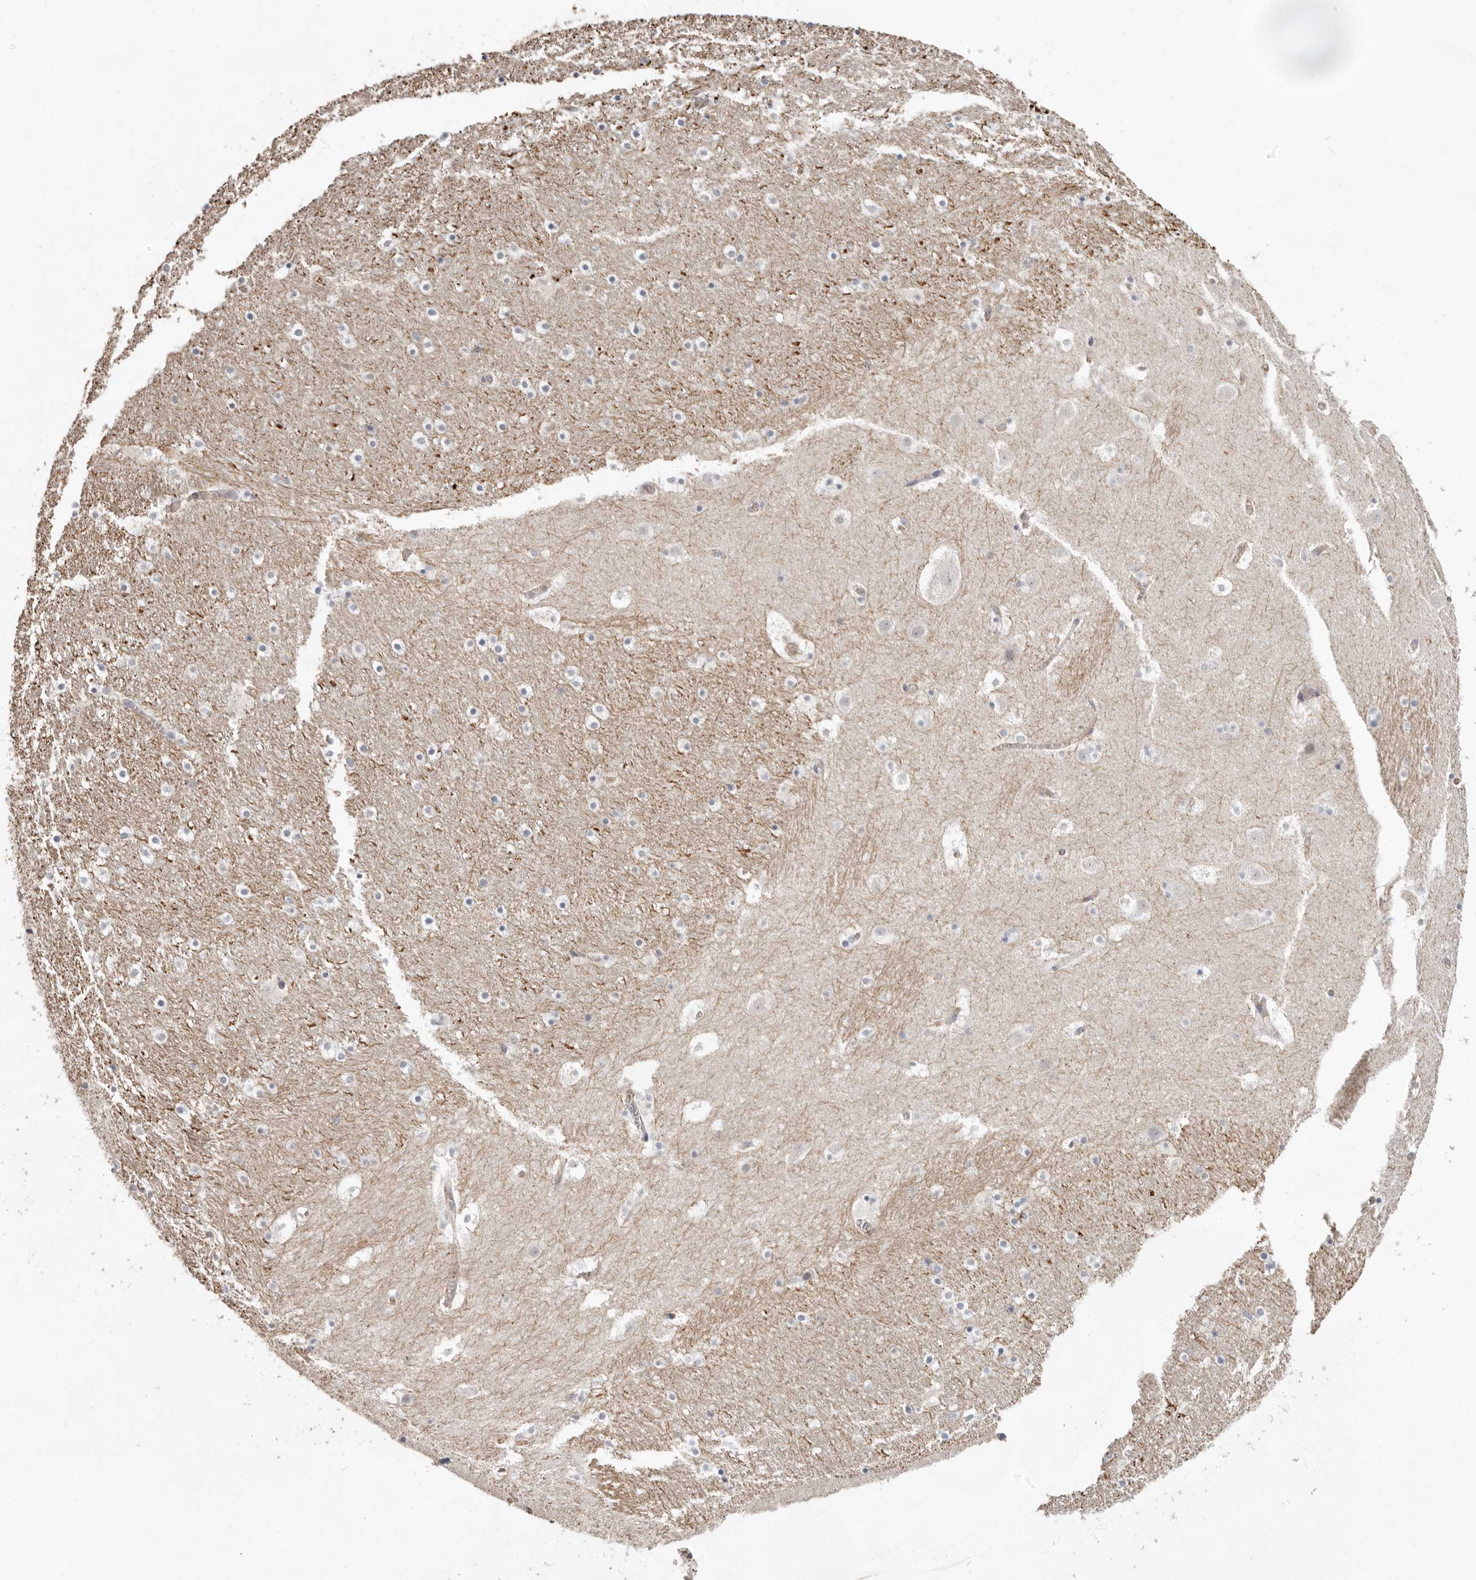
{"staining": {"intensity": "negative", "quantity": "none", "location": "none"}, "tissue": "caudate", "cell_type": "Glial cells", "image_type": "normal", "snomed": [{"axis": "morphology", "description": "Normal tissue, NOS"}, {"axis": "topography", "description": "Lateral ventricle wall"}], "caption": "High power microscopy photomicrograph of an immunohistochemistry (IHC) micrograph of benign caudate, revealing no significant positivity in glial cells.", "gene": "ZYG11B", "patient": {"sex": "male", "age": 45}}